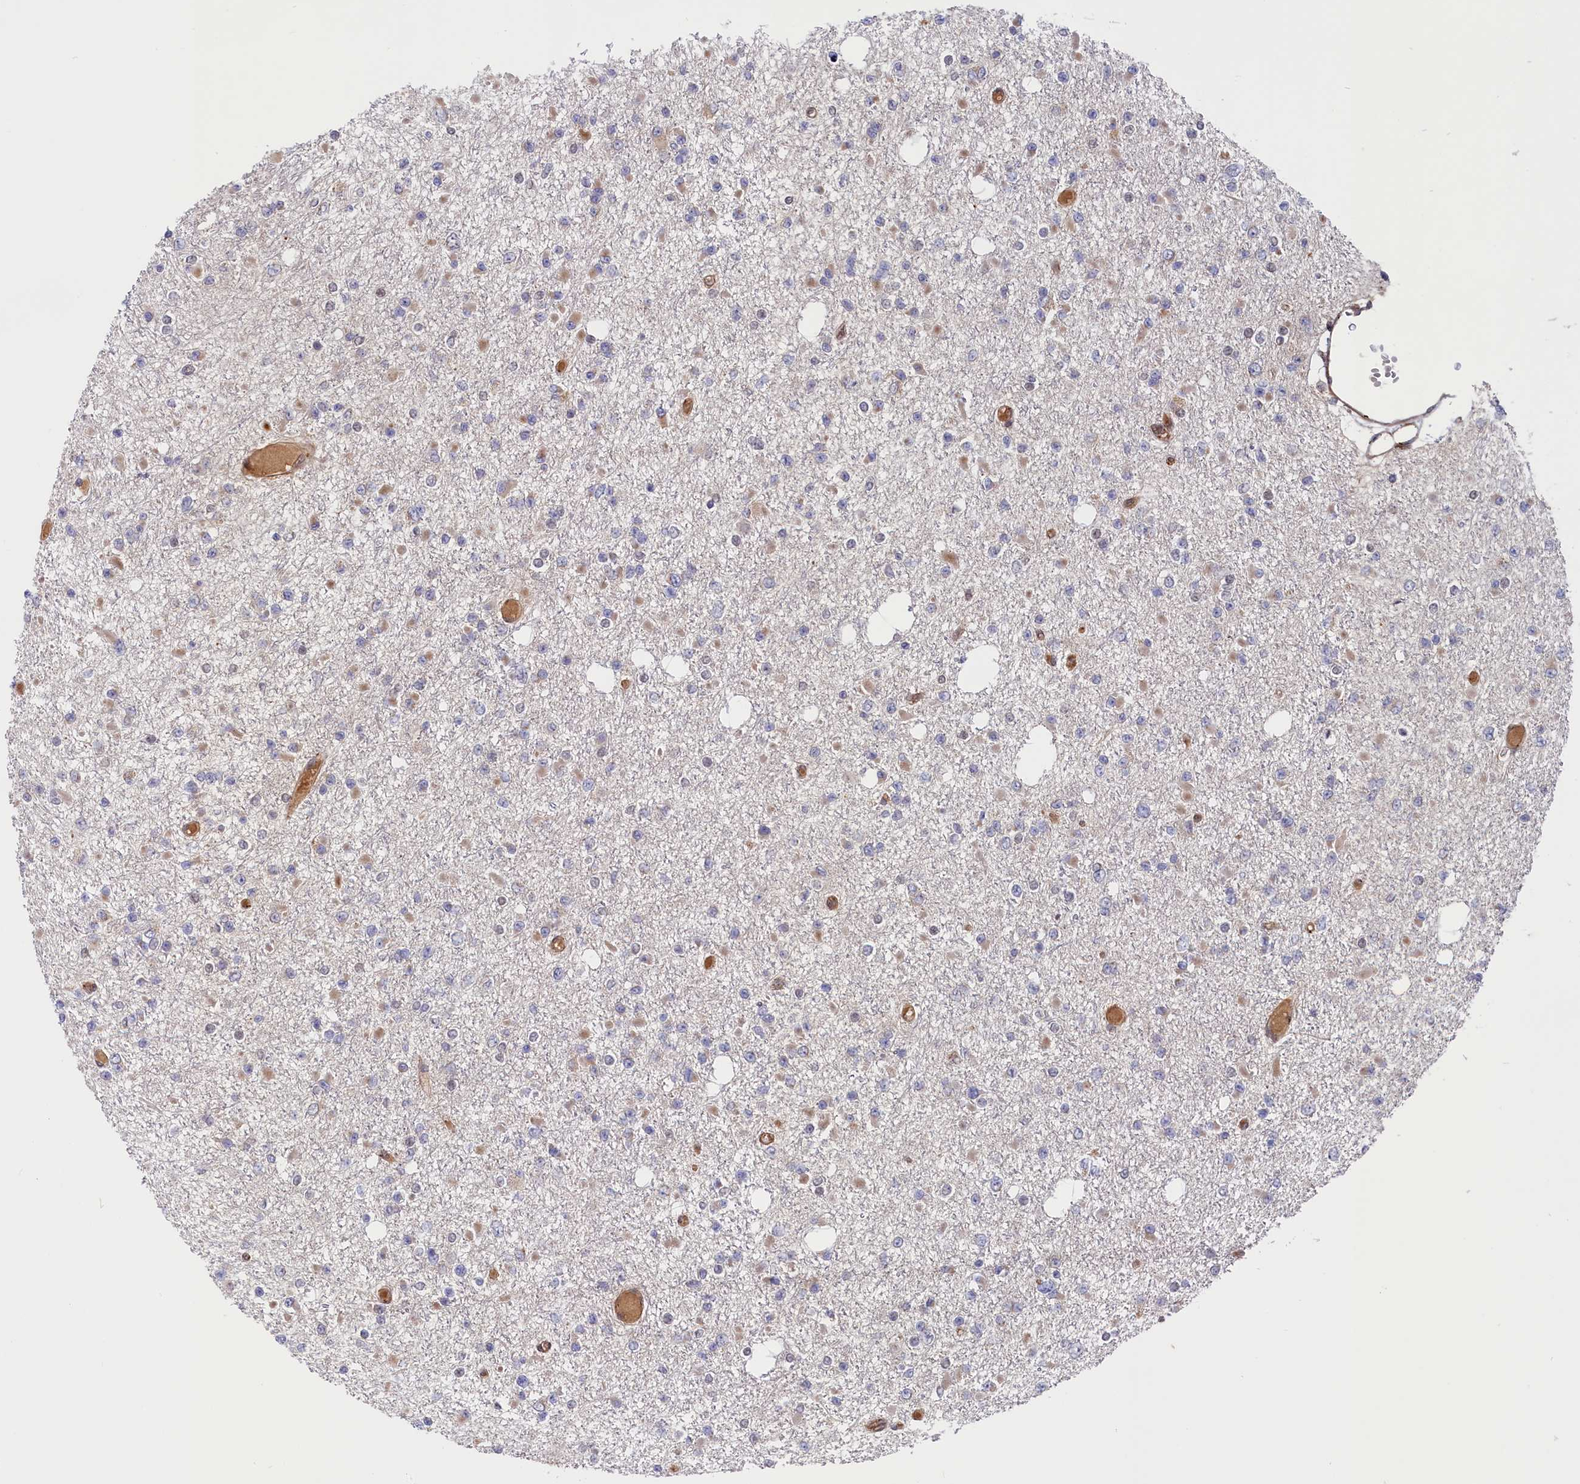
{"staining": {"intensity": "negative", "quantity": "none", "location": "none"}, "tissue": "glioma", "cell_type": "Tumor cells", "image_type": "cancer", "snomed": [{"axis": "morphology", "description": "Glioma, malignant, Low grade"}, {"axis": "topography", "description": "Brain"}], "caption": "The histopathology image reveals no staining of tumor cells in glioma.", "gene": "CHST12", "patient": {"sex": "female", "age": 22}}